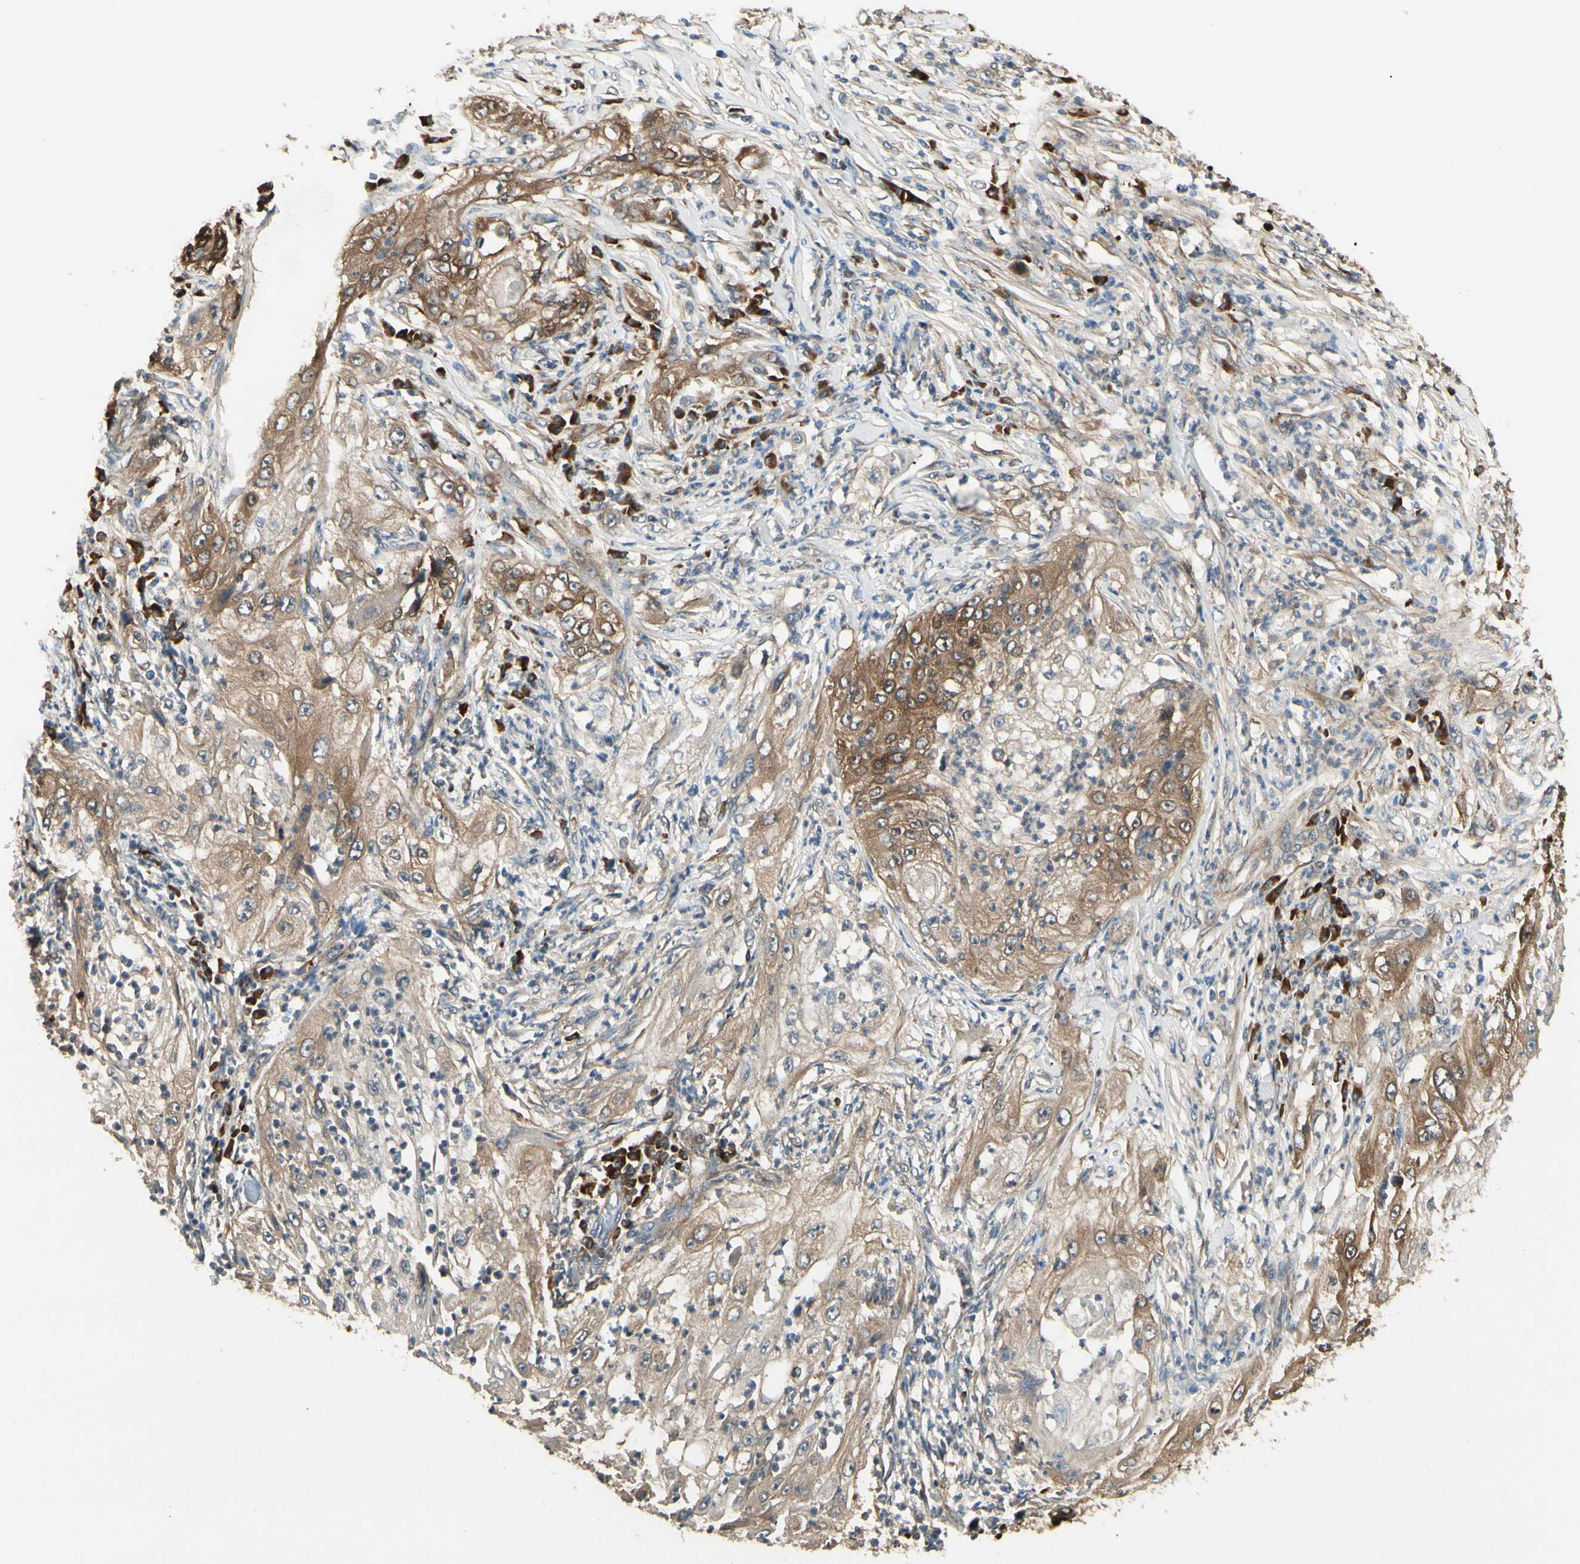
{"staining": {"intensity": "moderate", "quantity": ">75%", "location": "cytoplasmic/membranous"}, "tissue": "lung cancer", "cell_type": "Tumor cells", "image_type": "cancer", "snomed": [{"axis": "morphology", "description": "Inflammation, NOS"}, {"axis": "morphology", "description": "Squamous cell carcinoma, NOS"}, {"axis": "topography", "description": "Lymph node"}, {"axis": "topography", "description": "Soft tissue"}, {"axis": "topography", "description": "Lung"}], "caption": "DAB immunohistochemical staining of lung cancer shows moderate cytoplasmic/membranous protein expression in about >75% of tumor cells.", "gene": "NME1-NME2", "patient": {"sex": "male", "age": 66}}